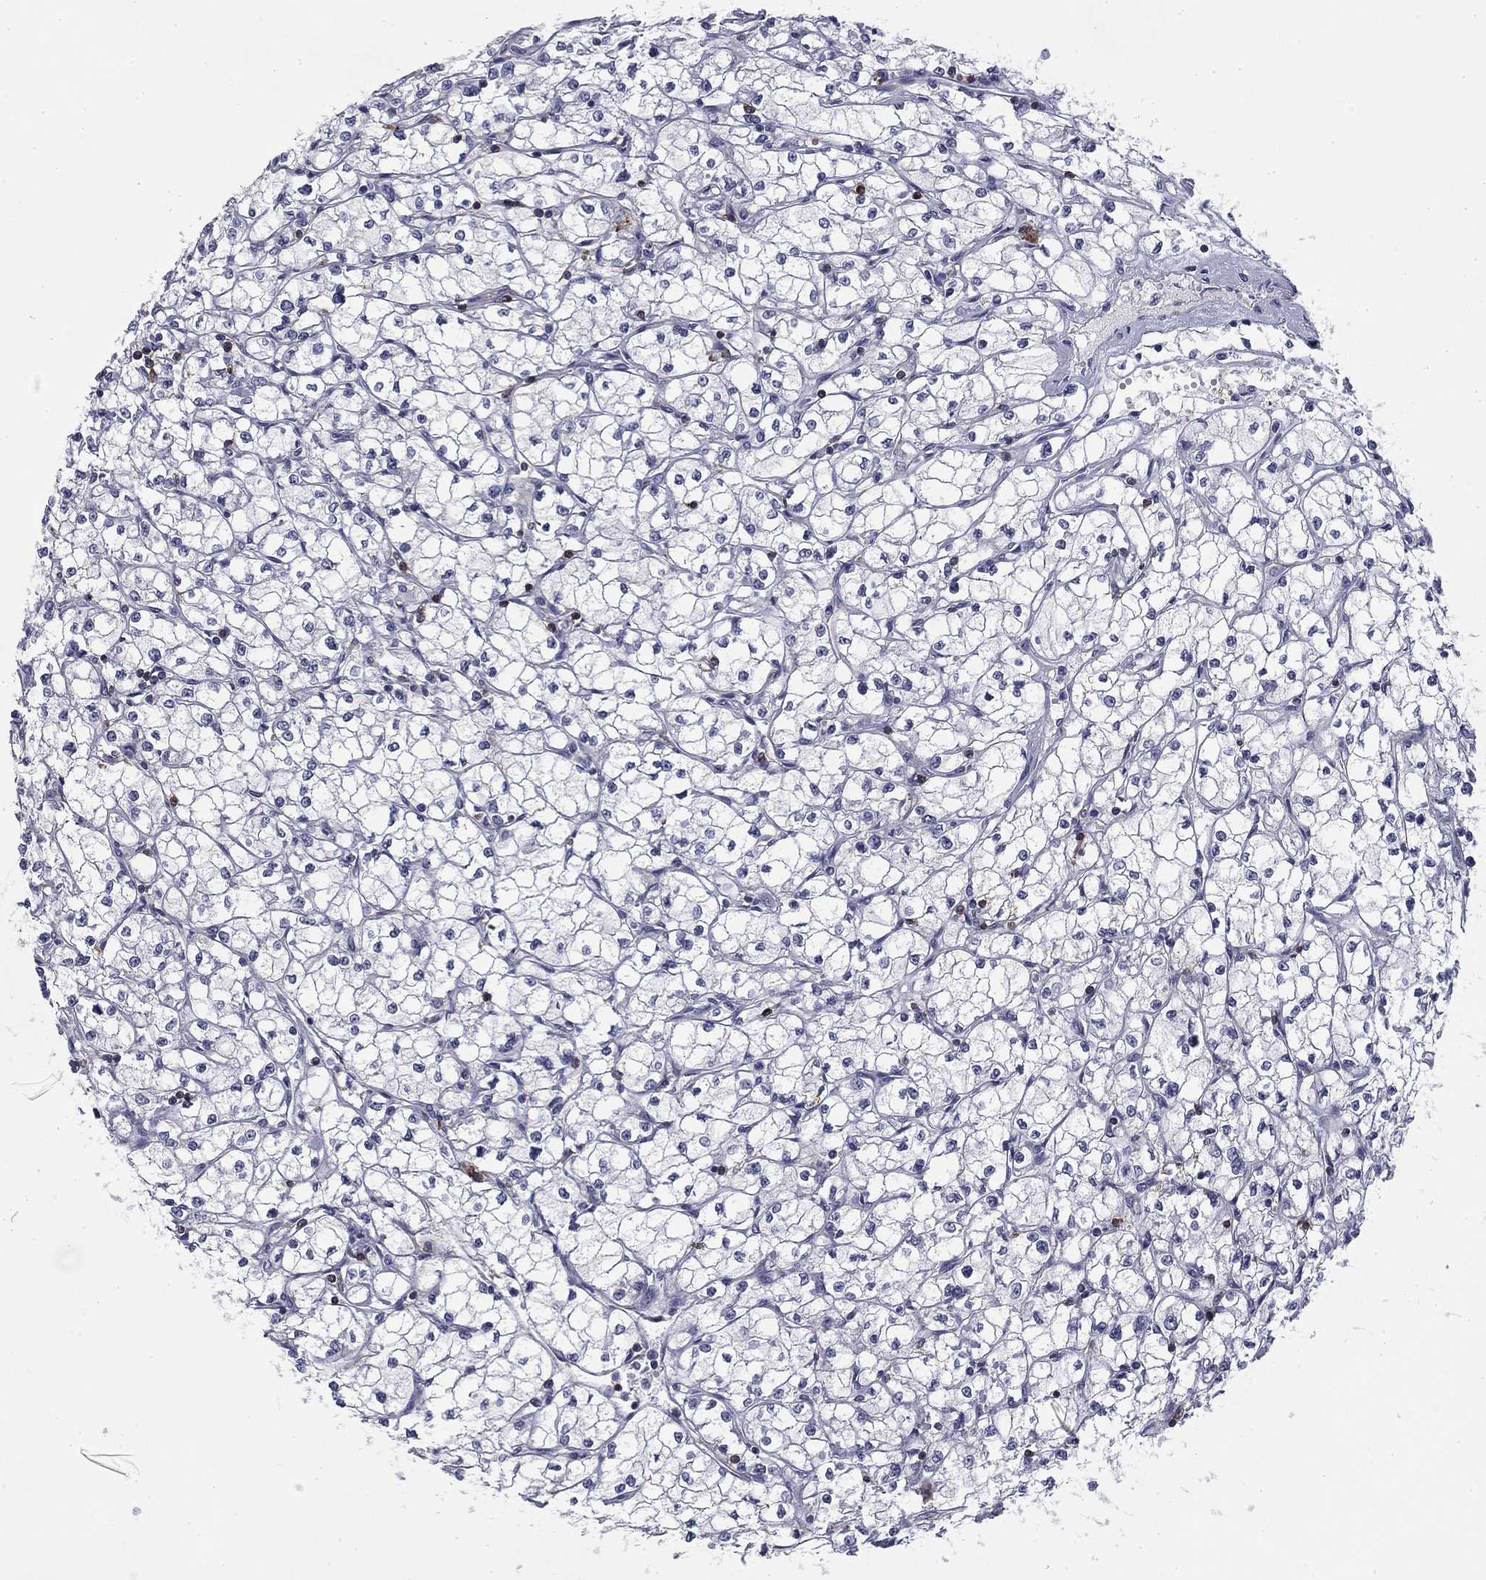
{"staining": {"intensity": "negative", "quantity": "none", "location": "none"}, "tissue": "renal cancer", "cell_type": "Tumor cells", "image_type": "cancer", "snomed": [{"axis": "morphology", "description": "Adenocarcinoma, NOS"}, {"axis": "topography", "description": "Kidney"}], "caption": "IHC of human renal adenocarcinoma shows no expression in tumor cells.", "gene": "TRAT1", "patient": {"sex": "male", "age": 67}}